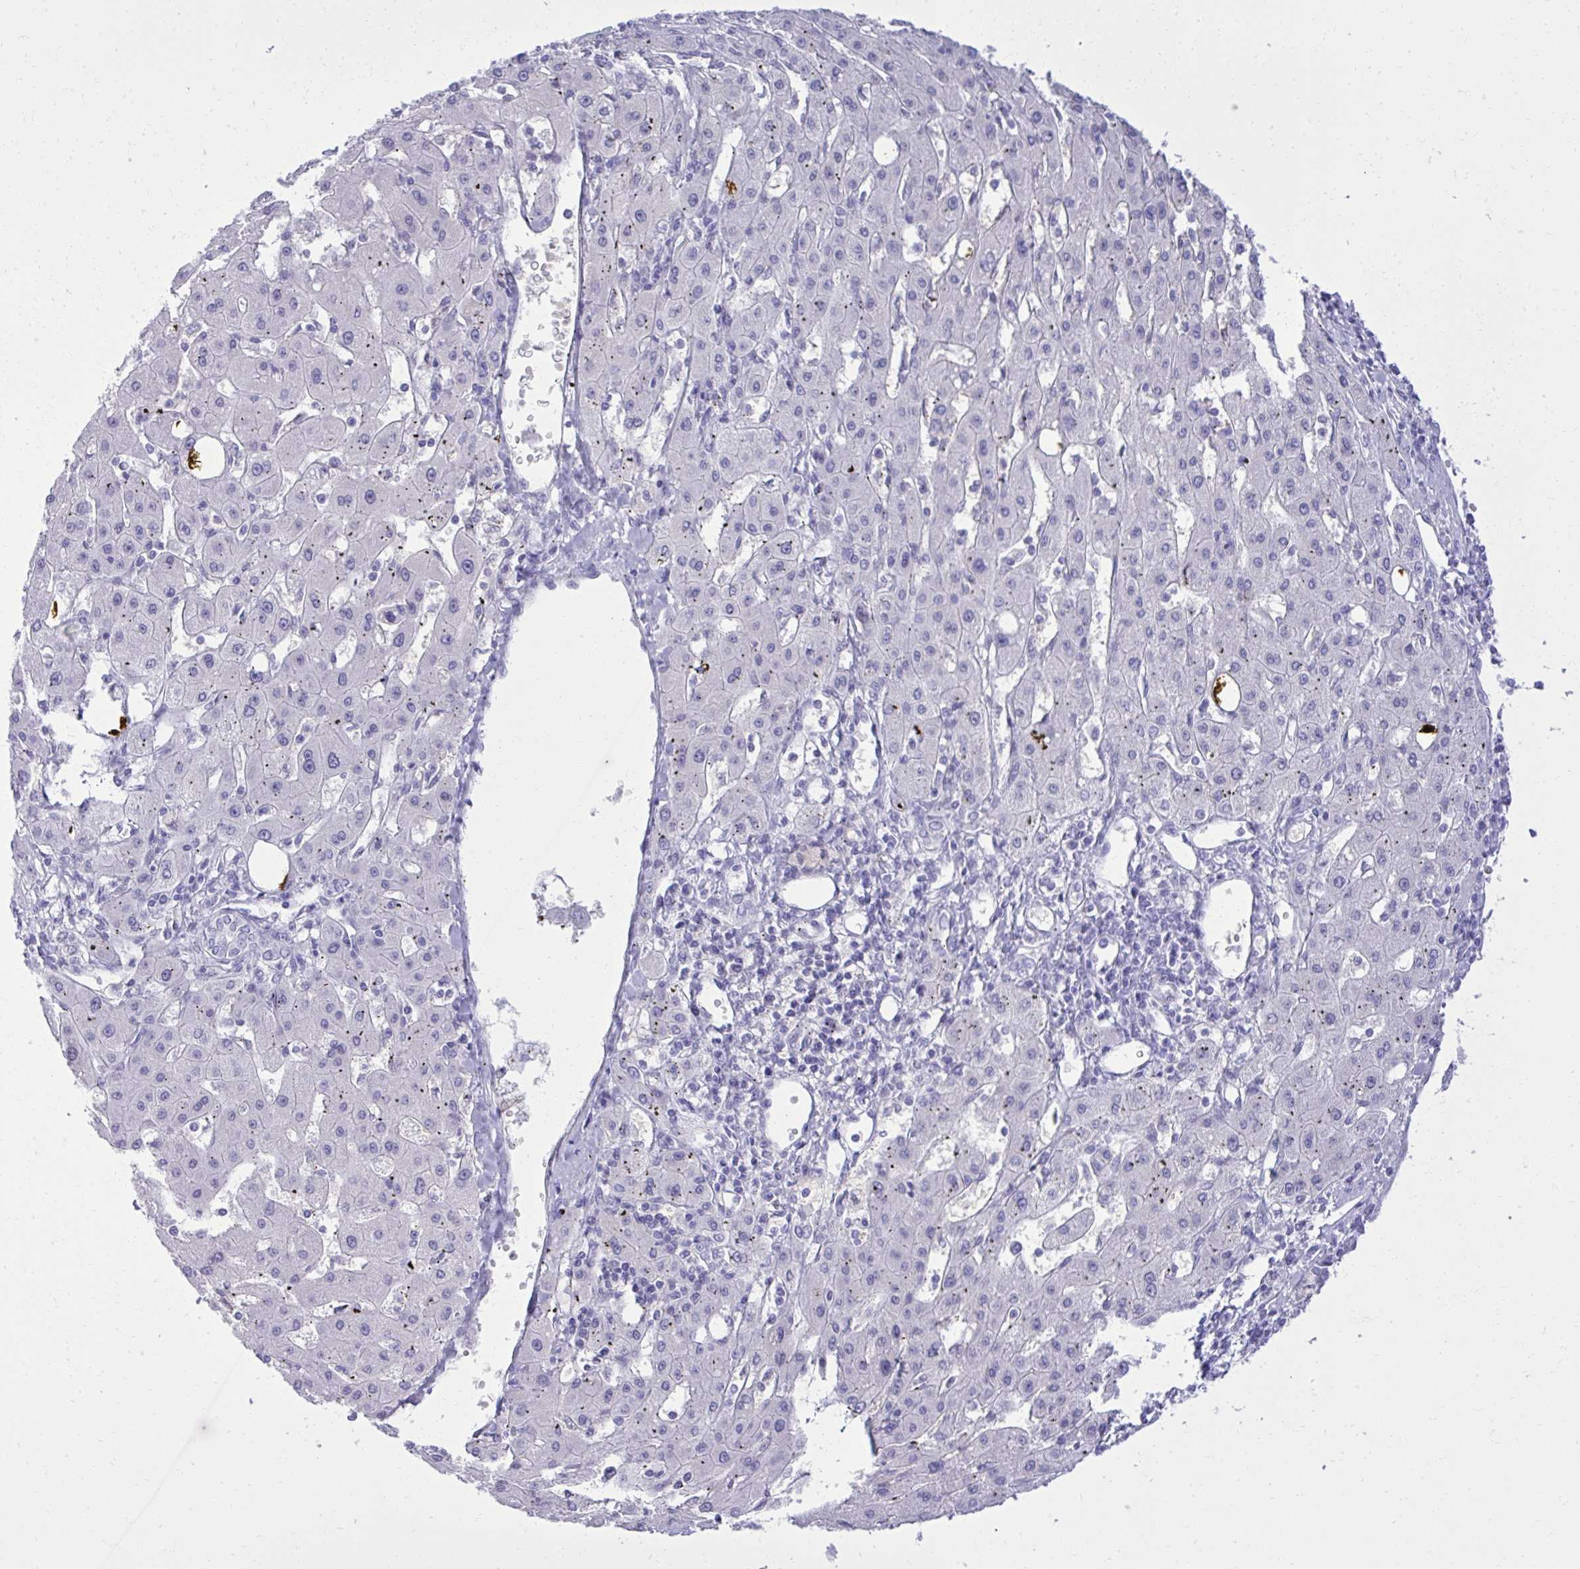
{"staining": {"intensity": "negative", "quantity": "none", "location": "none"}, "tissue": "liver cancer", "cell_type": "Tumor cells", "image_type": "cancer", "snomed": [{"axis": "morphology", "description": "Carcinoma, Hepatocellular, NOS"}, {"axis": "topography", "description": "Liver"}], "caption": "An immunohistochemistry image of hepatocellular carcinoma (liver) is shown. There is no staining in tumor cells of hepatocellular carcinoma (liver).", "gene": "PITPNM3", "patient": {"sex": "male", "age": 72}}